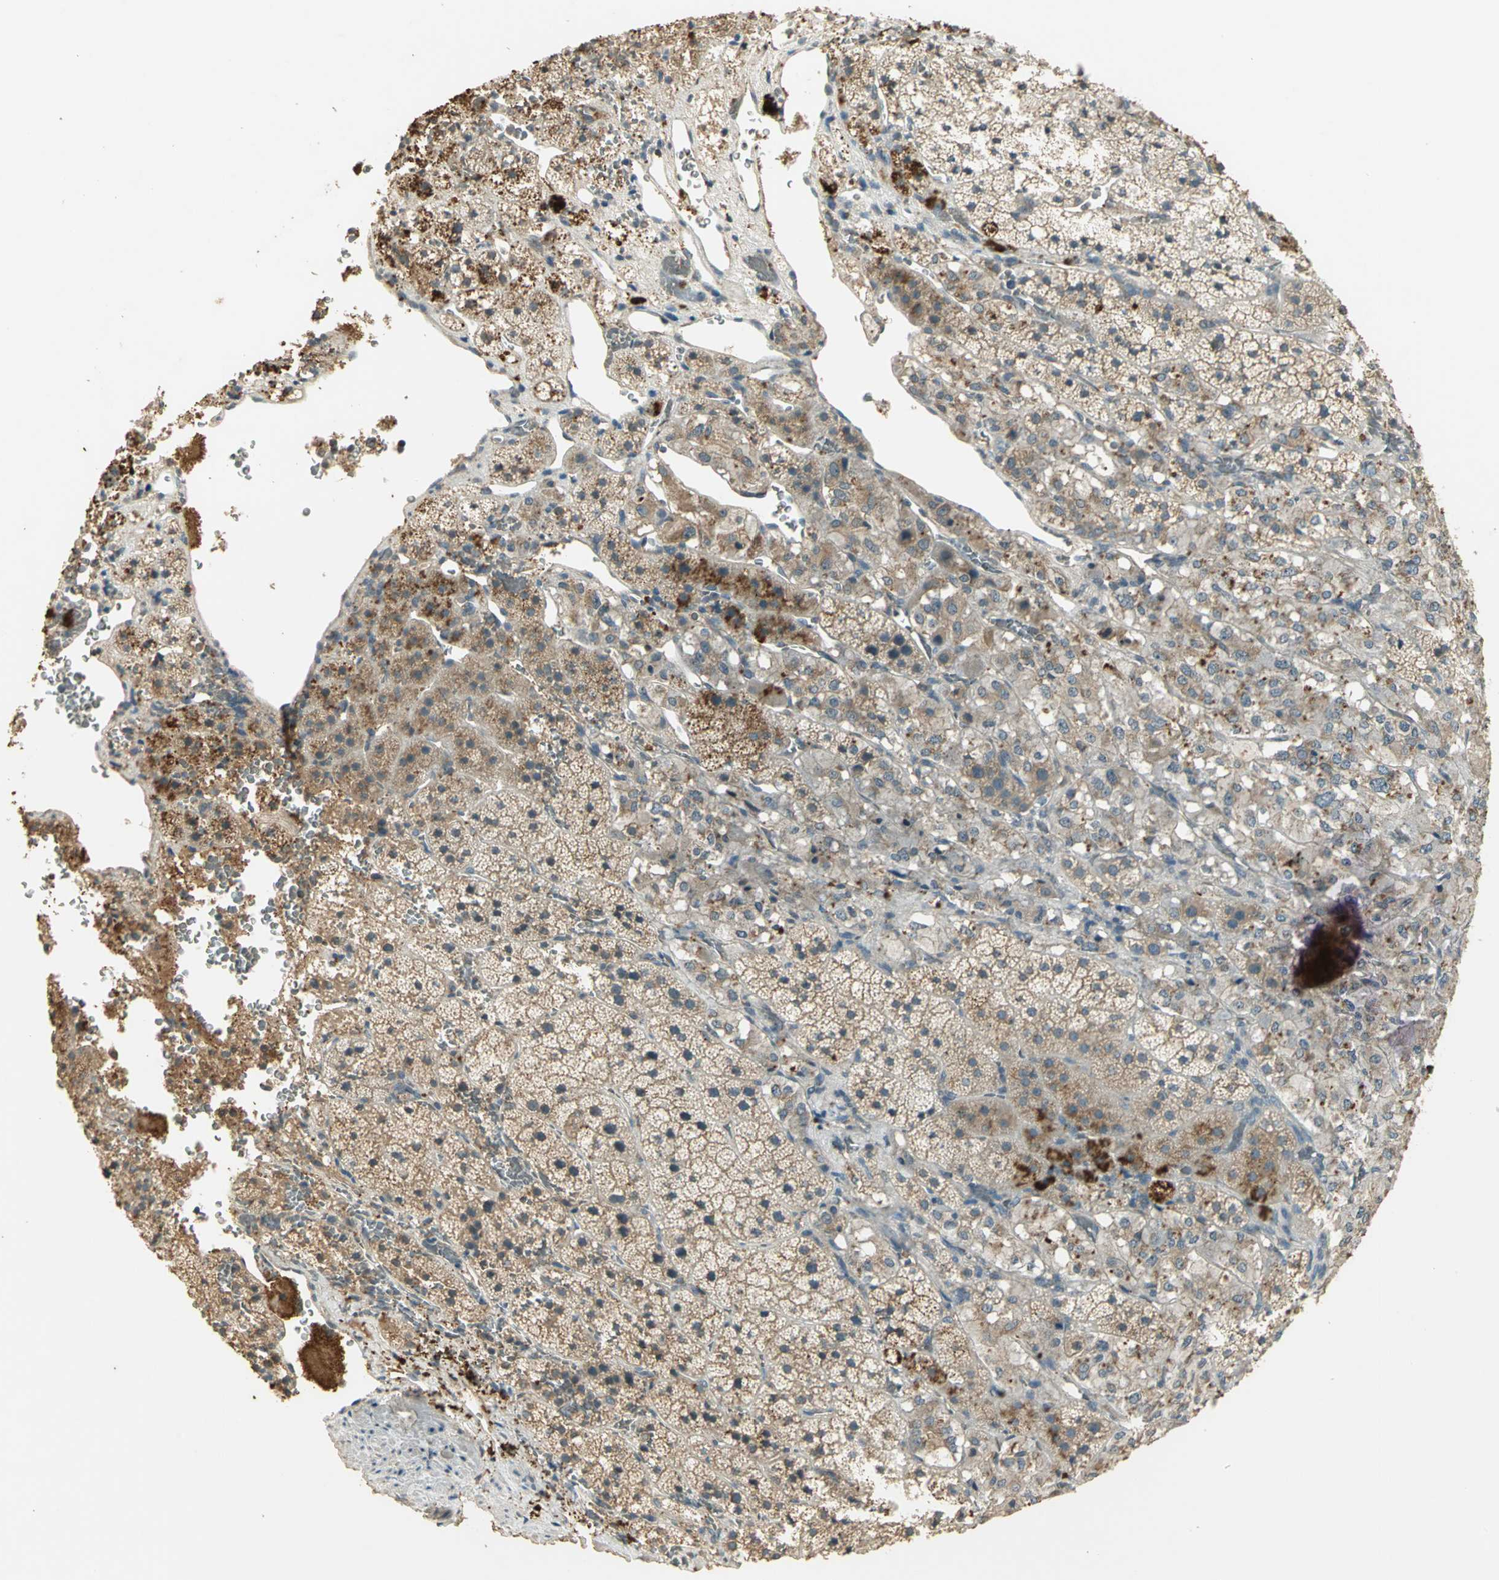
{"staining": {"intensity": "strong", "quantity": "25%-75%", "location": "cytoplasmic/membranous"}, "tissue": "adrenal gland", "cell_type": "Glandular cells", "image_type": "normal", "snomed": [{"axis": "morphology", "description": "Normal tissue, NOS"}, {"axis": "topography", "description": "Adrenal gland"}], "caption": "Protein analysis of normal adrenal gland shows strong cytoplasmic/membranous expression in about 25%-75% of glandular cells. Using DAB (3,3'-diaminobenzidine) (brown) and hematoxylin (blue) stains, captured at high magnification using brightfield microscopy.", "gene": "KEAP1", "patient": {"sex": "female", "age": 44}}